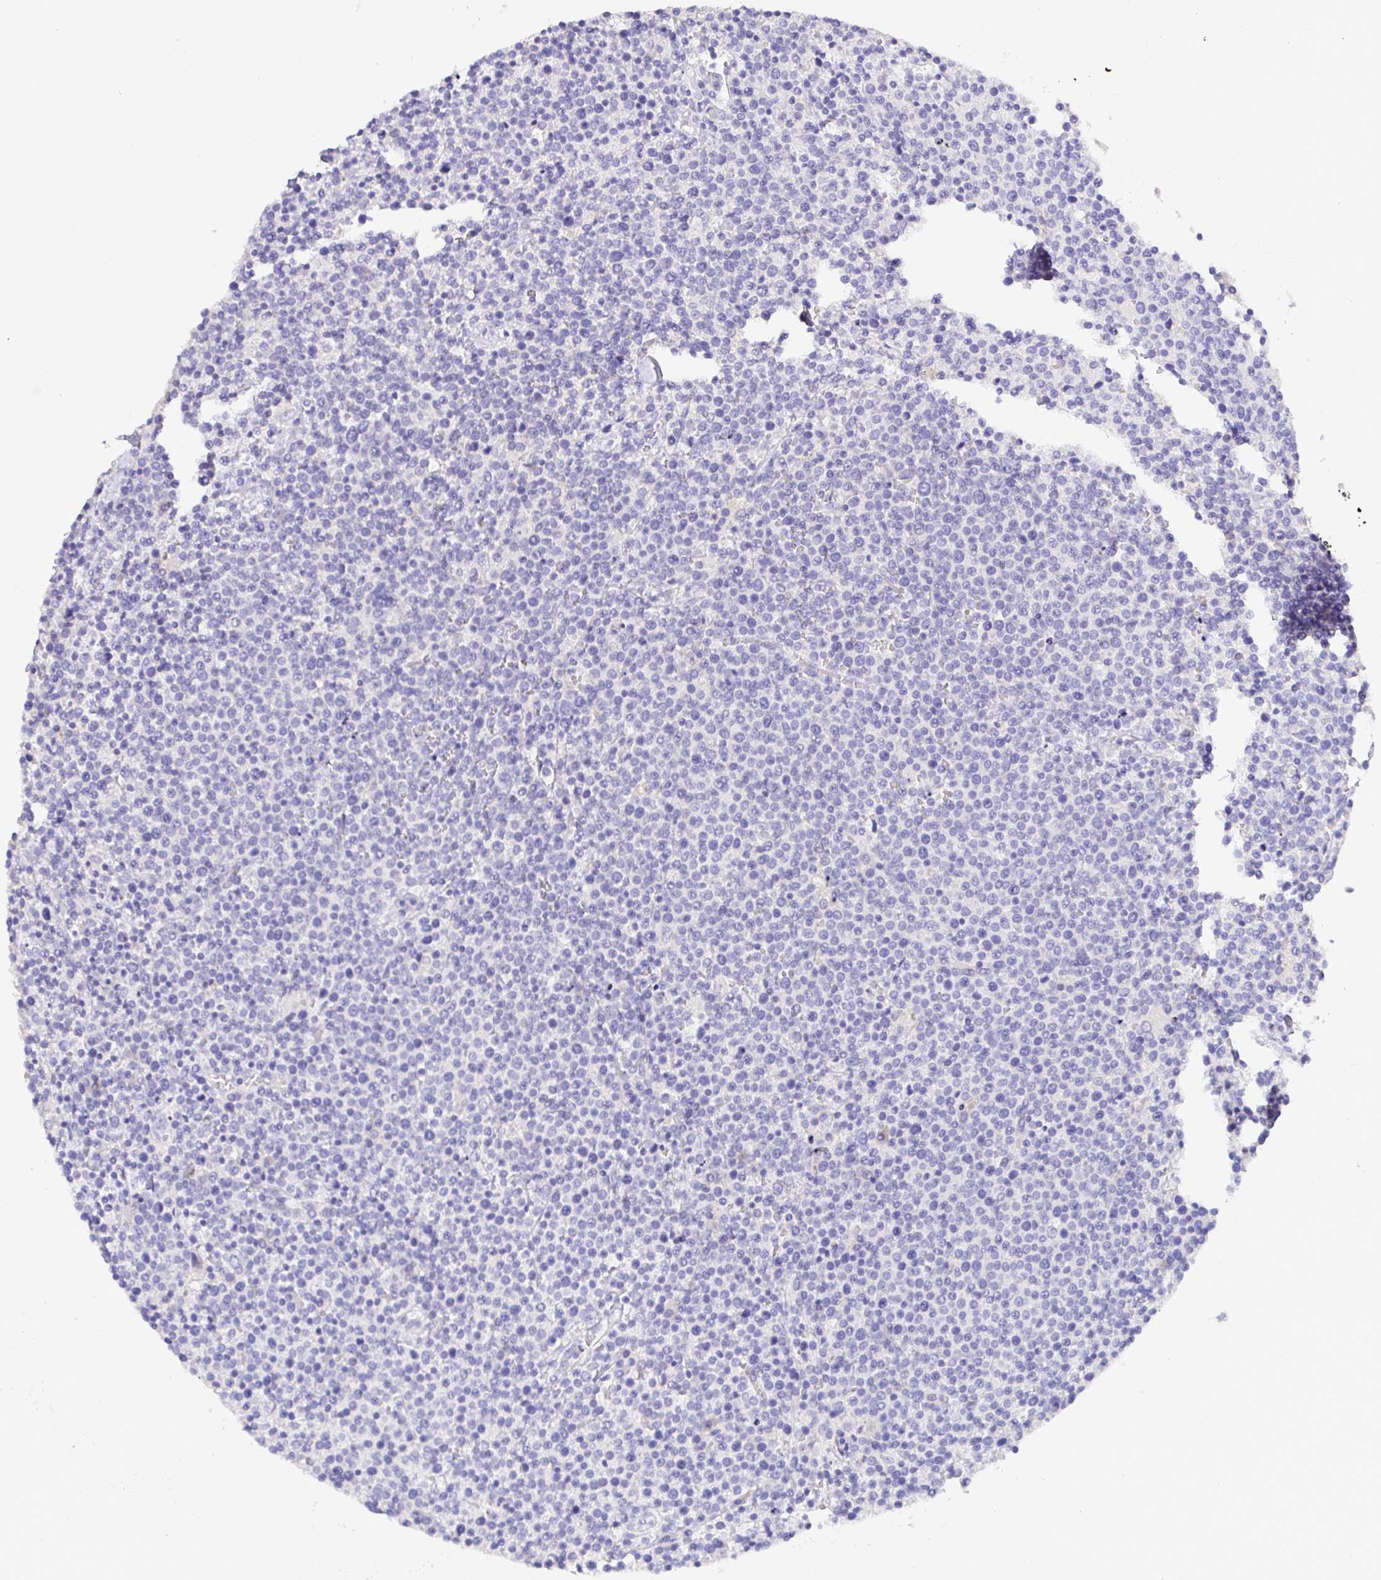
{"staining": {"intensity": "negative", "quantity": "none", "location": "none"}, "tissue": "lymphoma", "cell_type": "Tumor cells", "image_type": "cancer", "snomed": [{"axis": "morphology", "description": "Malignant lymphoma, non-Hodgkin's type, High grade"}, {"axis": "topography", "description": "Lymph node"}], "caption": "Tumor cells are negative for protein expression in human high-grade malignant lymphoma, non-Hodgkin's type. The staining is performed using DAB (3,3'-diaminobenzidine) brown chromogen with nuclei counter-stained in using hematoxylin.", "gene": "CDO1", "patient": {"sex": "male", "age": 61}}